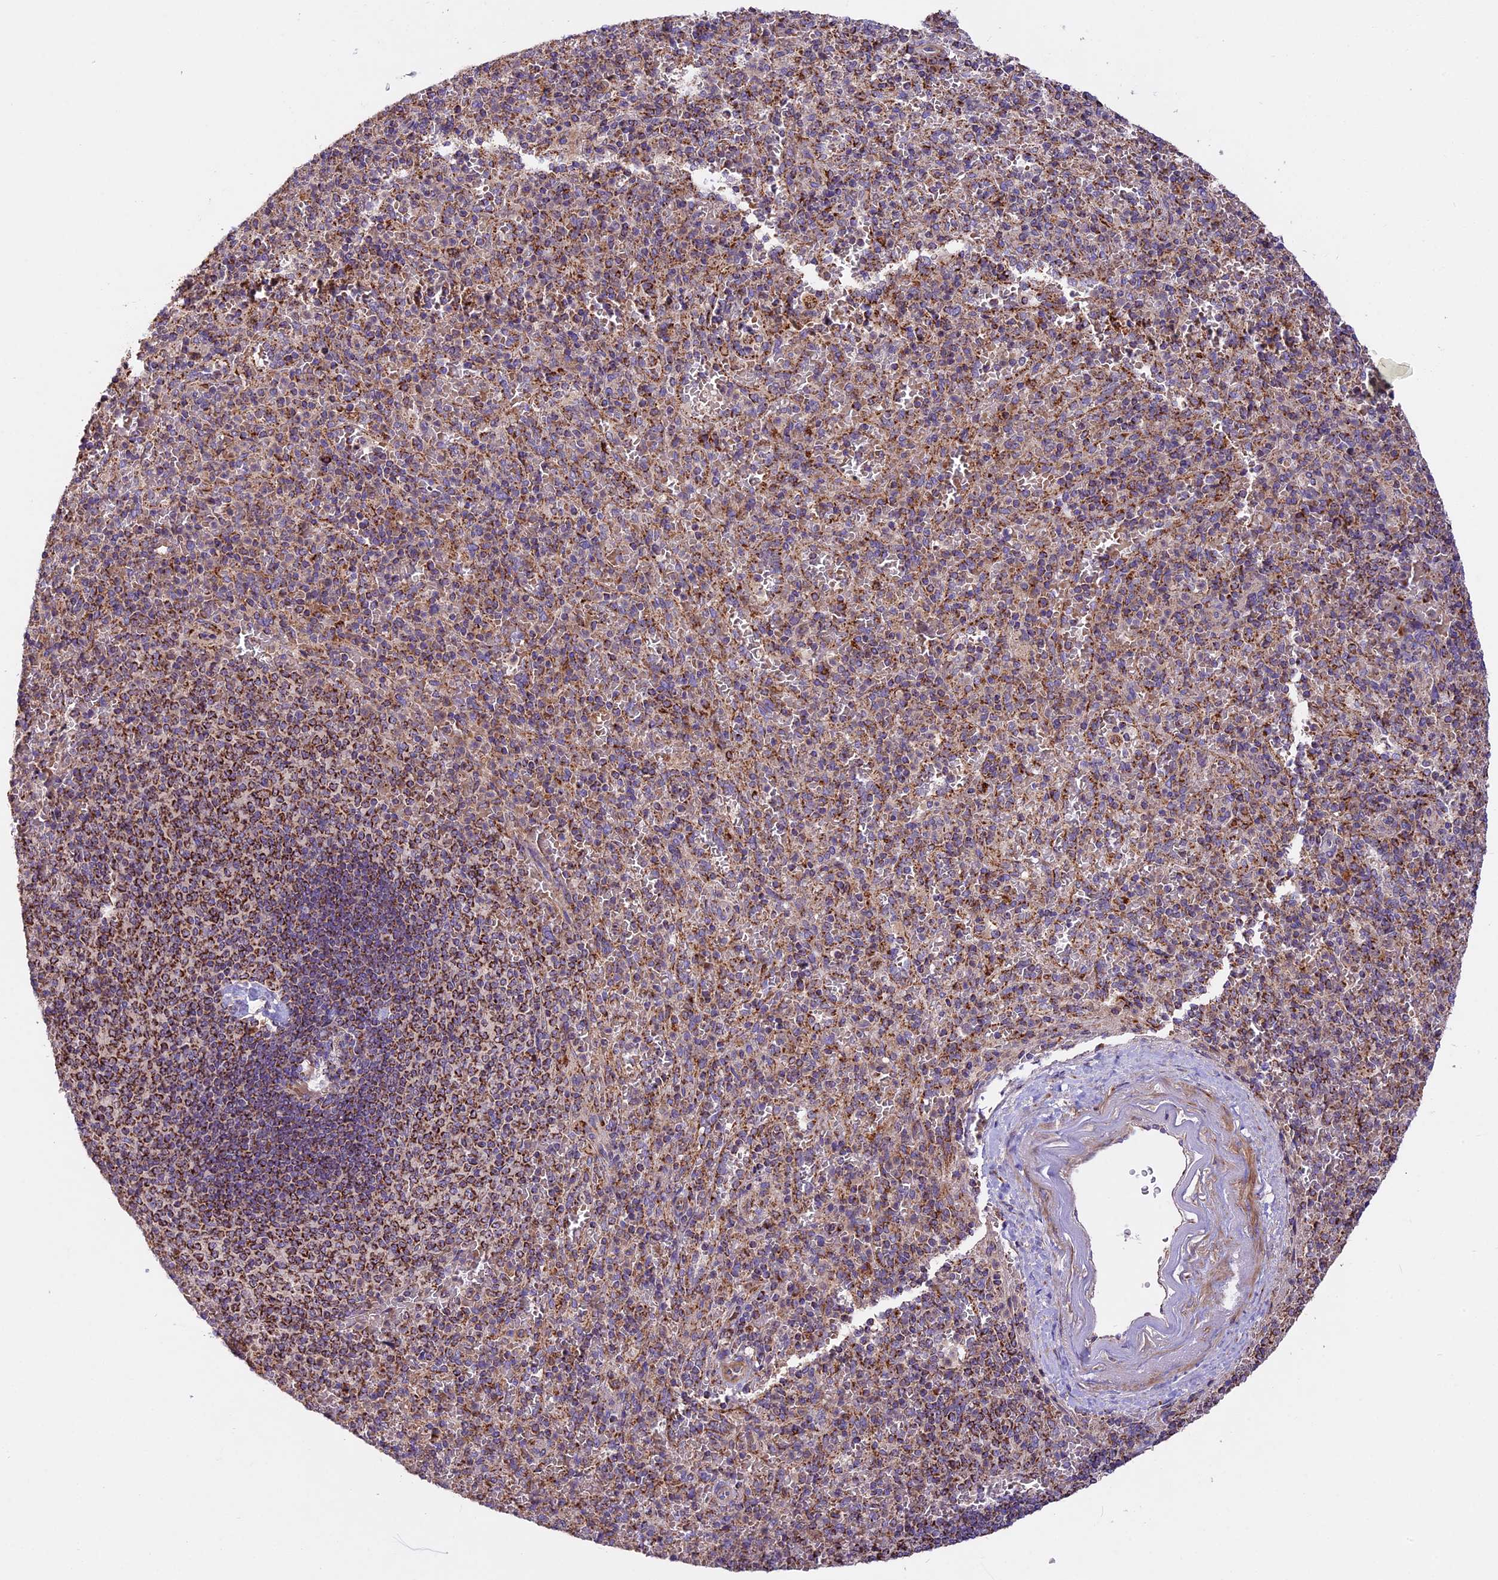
{"staining": {"intensity": "strong", "quantity": "25%-75%", "location": "cytoplasmic/membranous"}, "tissue": "spleen", "cell_type": "Cells in red pulp", "image_type": "normal", "snomed": [{"axis": "morphology", "description": "Normal tissue, NOS"}, {"axis": "topography", "description": "Spleen"}], "caption": "IHC staining of unremarkable spleen, which displays high levels of strong cytoplasmic/membranous staining in about 25%-75% of cells in red pulp indicating strong cytoplasmic/membranous protein expression. The staining was performed using DAB (3,3'-diaminobenzidine) (brown) for protein detection and nuclei were counterstained in hematoxylin (blue).", "gene": "NDUFA8", "patient": {"sex": "male", "age": 82}}